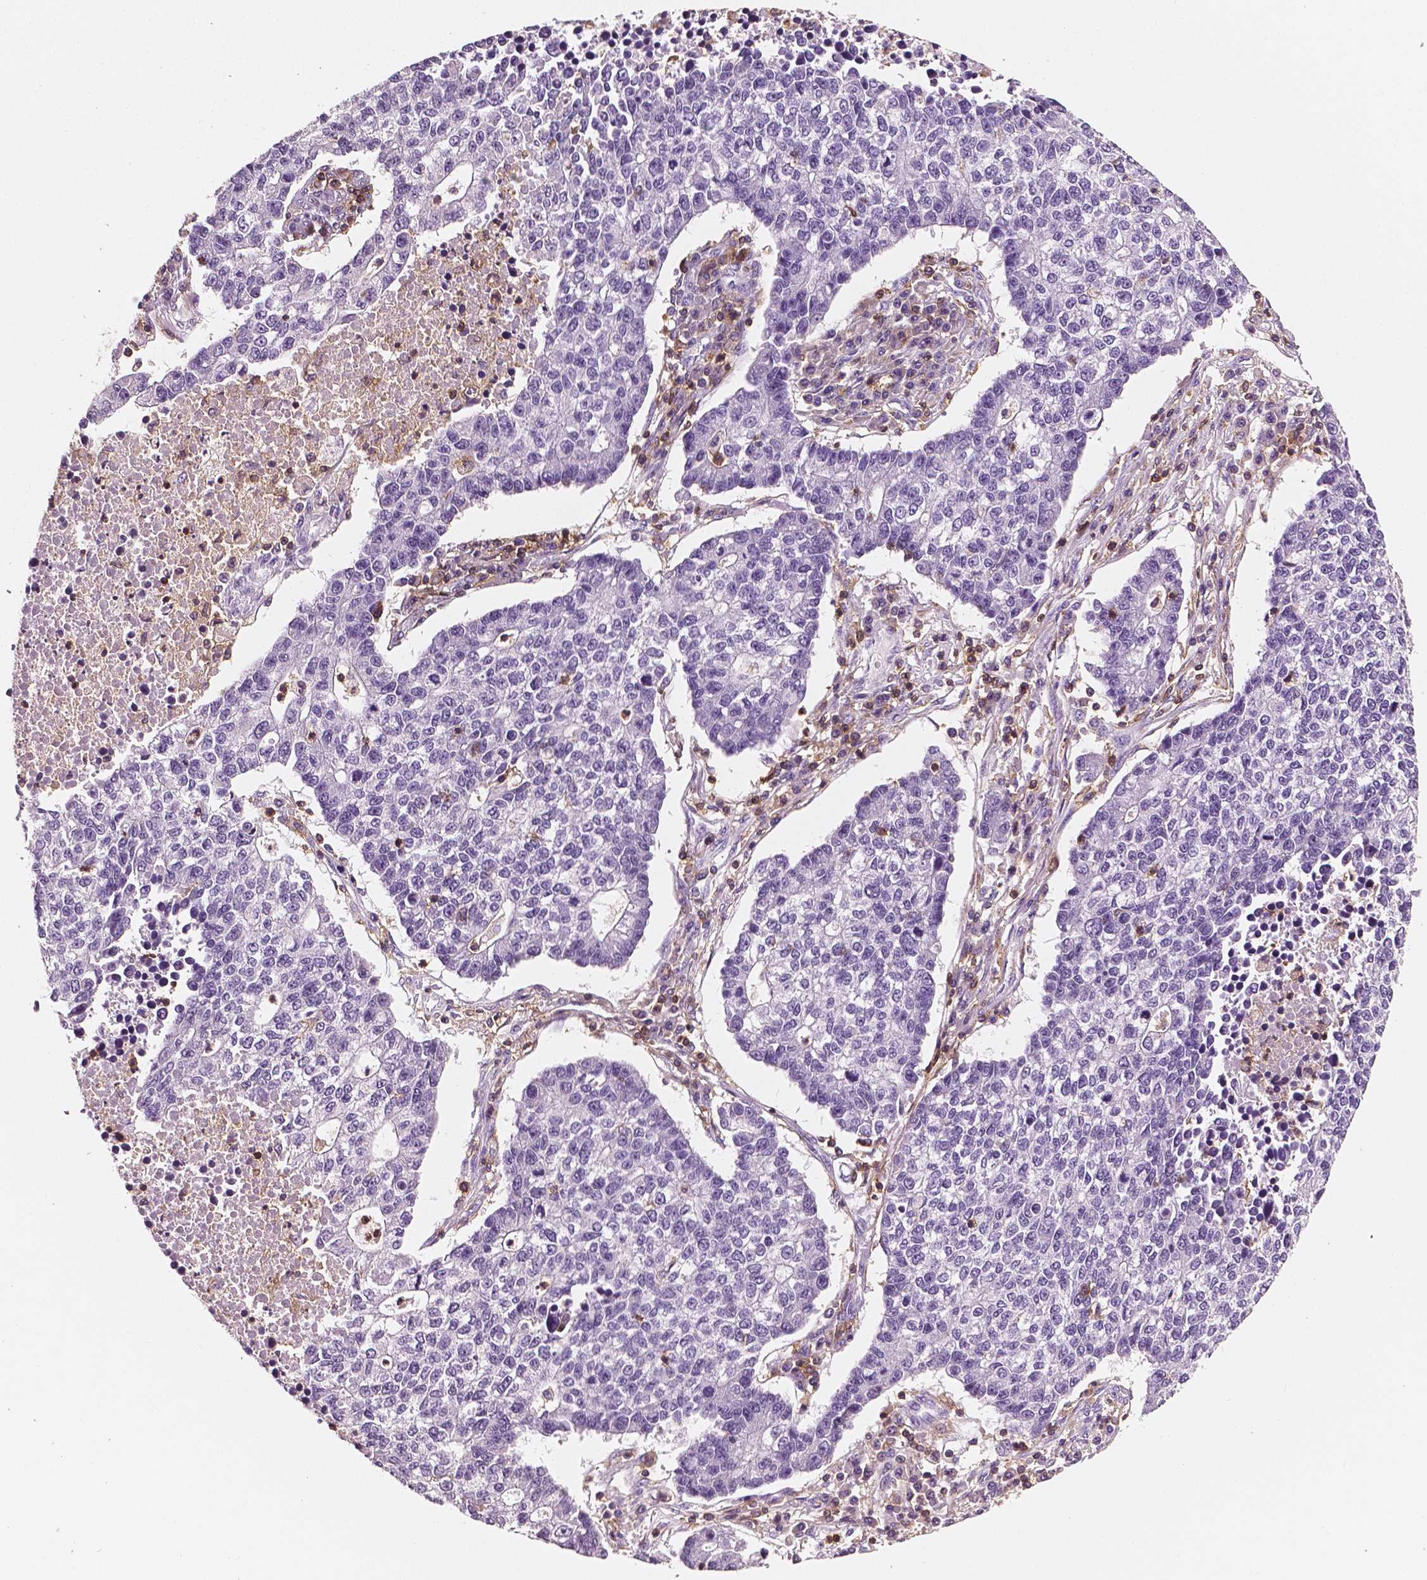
{"staining": {"intensity": "negative", "quantity": "none", "location": "none"}, "tissue": "lung cancer", "cell_type": "Tumor cells", "image_type": "cancer", "snomed": [{"axis": "morphology", "description": "Adenocarcinoma, NOS"}, {"axis": "topography", "description": "Lung"}], "caption": "Human lung adenocarcinoma stained for a protein using immunohistochemistry (IHC) shows no positivity in tumor cells.", "gene": "PTPRC", "patient": {"sex": "male", "age": 57}}